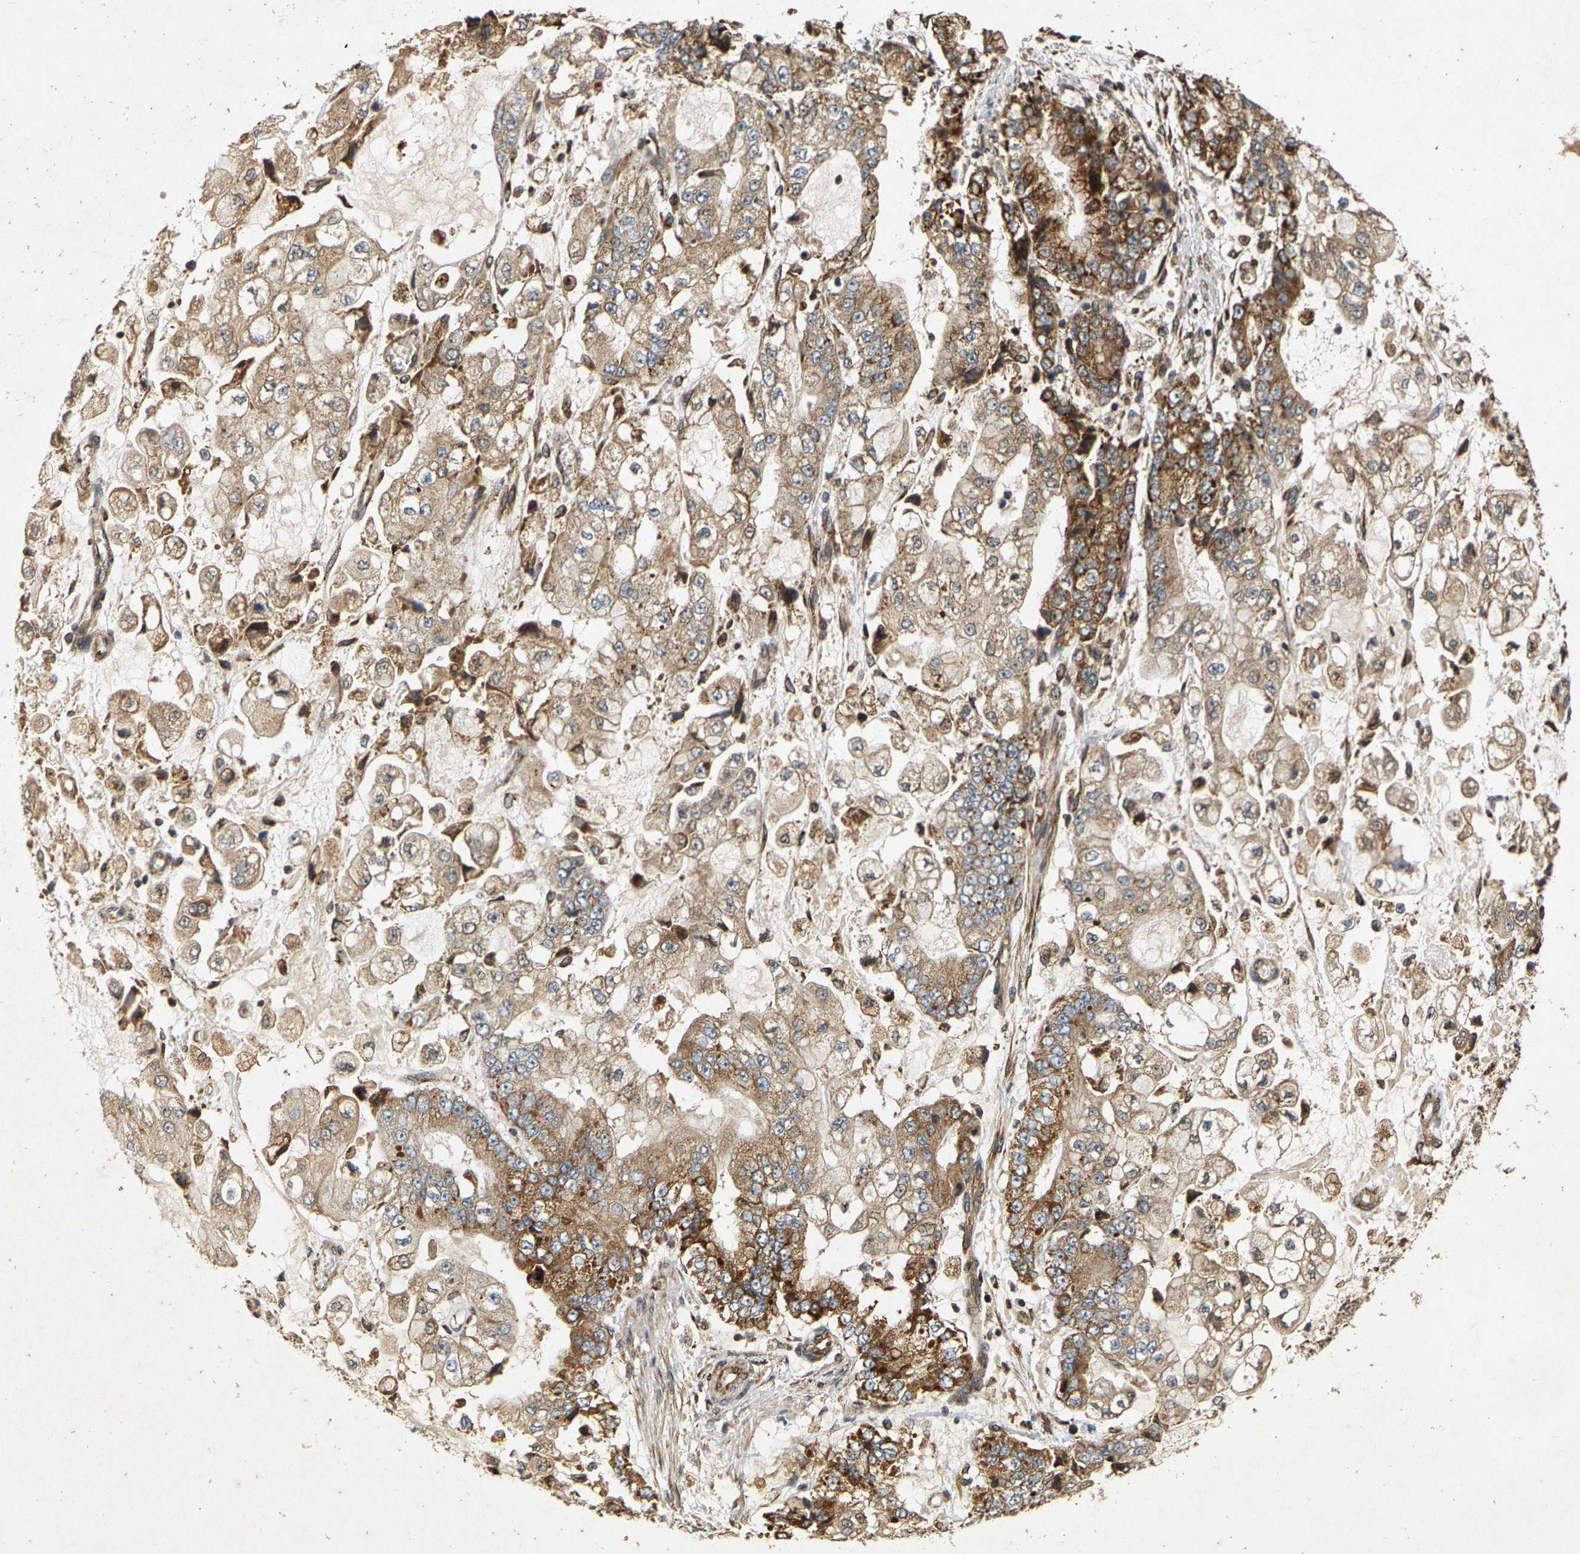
{"staining": {"intensity": "moderate", "quantity": ">75%", "location": "cytoplasmic/membranous"}, "tissue": "stomach cancer", "cell_type": "Tumor cells", "image_type": "cancer", "snomed": [{"axis": "morphology", "description": "Adenocarcinoma, NOS"}, {"axis": "topography", "description": "Stomach"}], "caption": "Human stomach cancer stained with a protein marker exhibits moderate staining in tumor cells.", "gene": "CIDEC", "patient": {"sex": "male", "age": 76}}